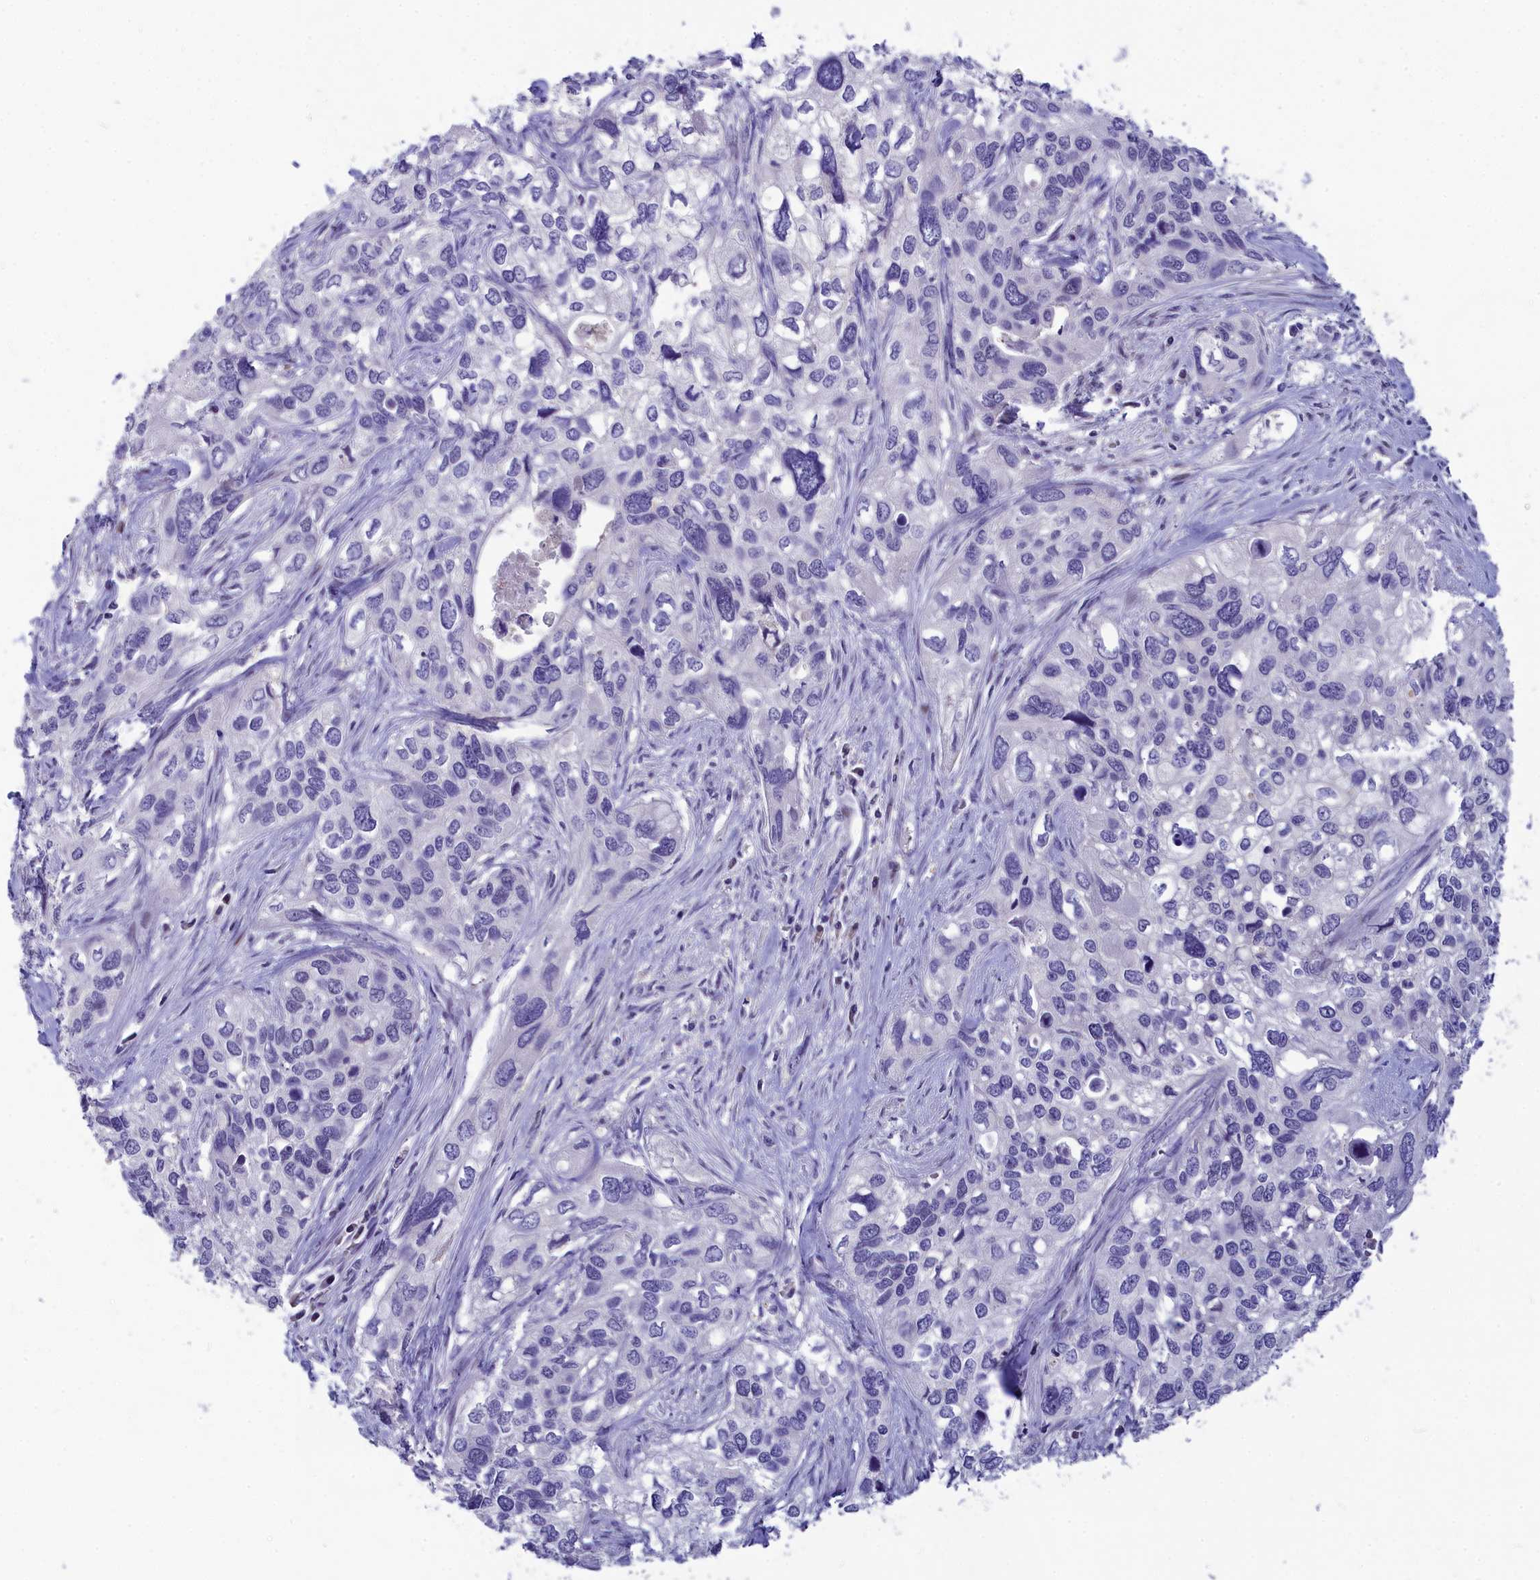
{"staining": {"intensity": "negative", "quantity": "none", "location": "none"}, "tissue": "cervical cancer", "cell_type": "Tumor cells", "image_type": "cancer", "snomed": [{"axis": "morphology", "description": "Squamous cell carcinoma, NOS"}, {"axis": "topography", "description": "Cervix"}], "caption": "Immunohistochemistry histopathology image of neoplastic tissue: cervical squamous cell carcinoma stained with DAB exhibits no significant protein positivity in tumor cells.", "gene": "NKPD1", "patient": {"sex": "female", "age": 55}}